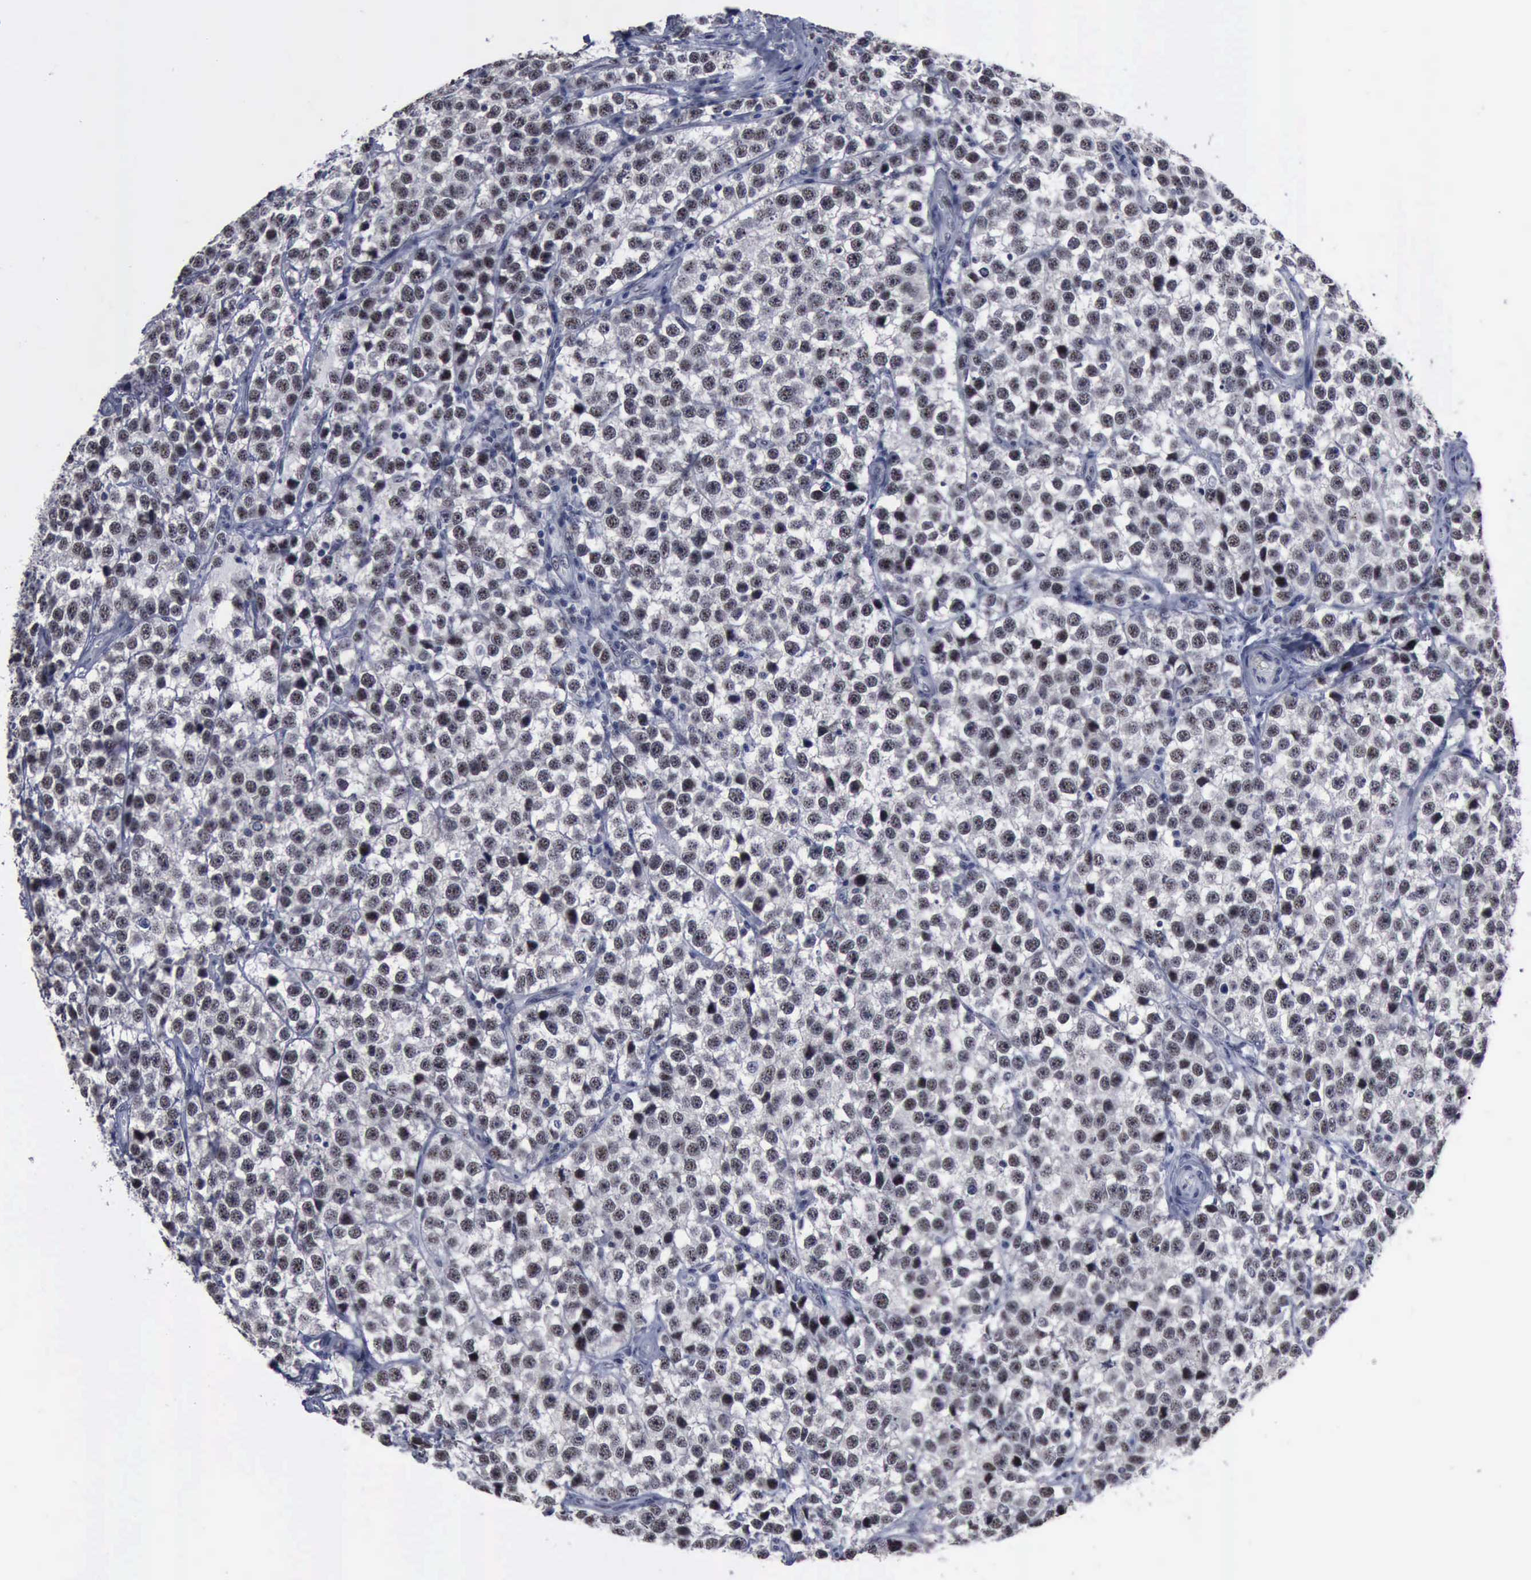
{"staining": {"intensity": "negative", "quantity": "none", "location": "none"}, "tissue": "testis cancer", "cell_type": "Tumor cells", "image_type": "cancer", "snomed": [{"axis": "morphology", "description": "Seminoma, NOS"}, {"axis": "topography", "description": "Testis"}], "caption": "High power microscopy micrograph of an immunohistochemistry micrograph of testis cancer, revealing no significant staining in tumor cells. Nuclei are stained in blue.", "gene": "BRD1", "patient": {"sex": "male", "age": 25}}